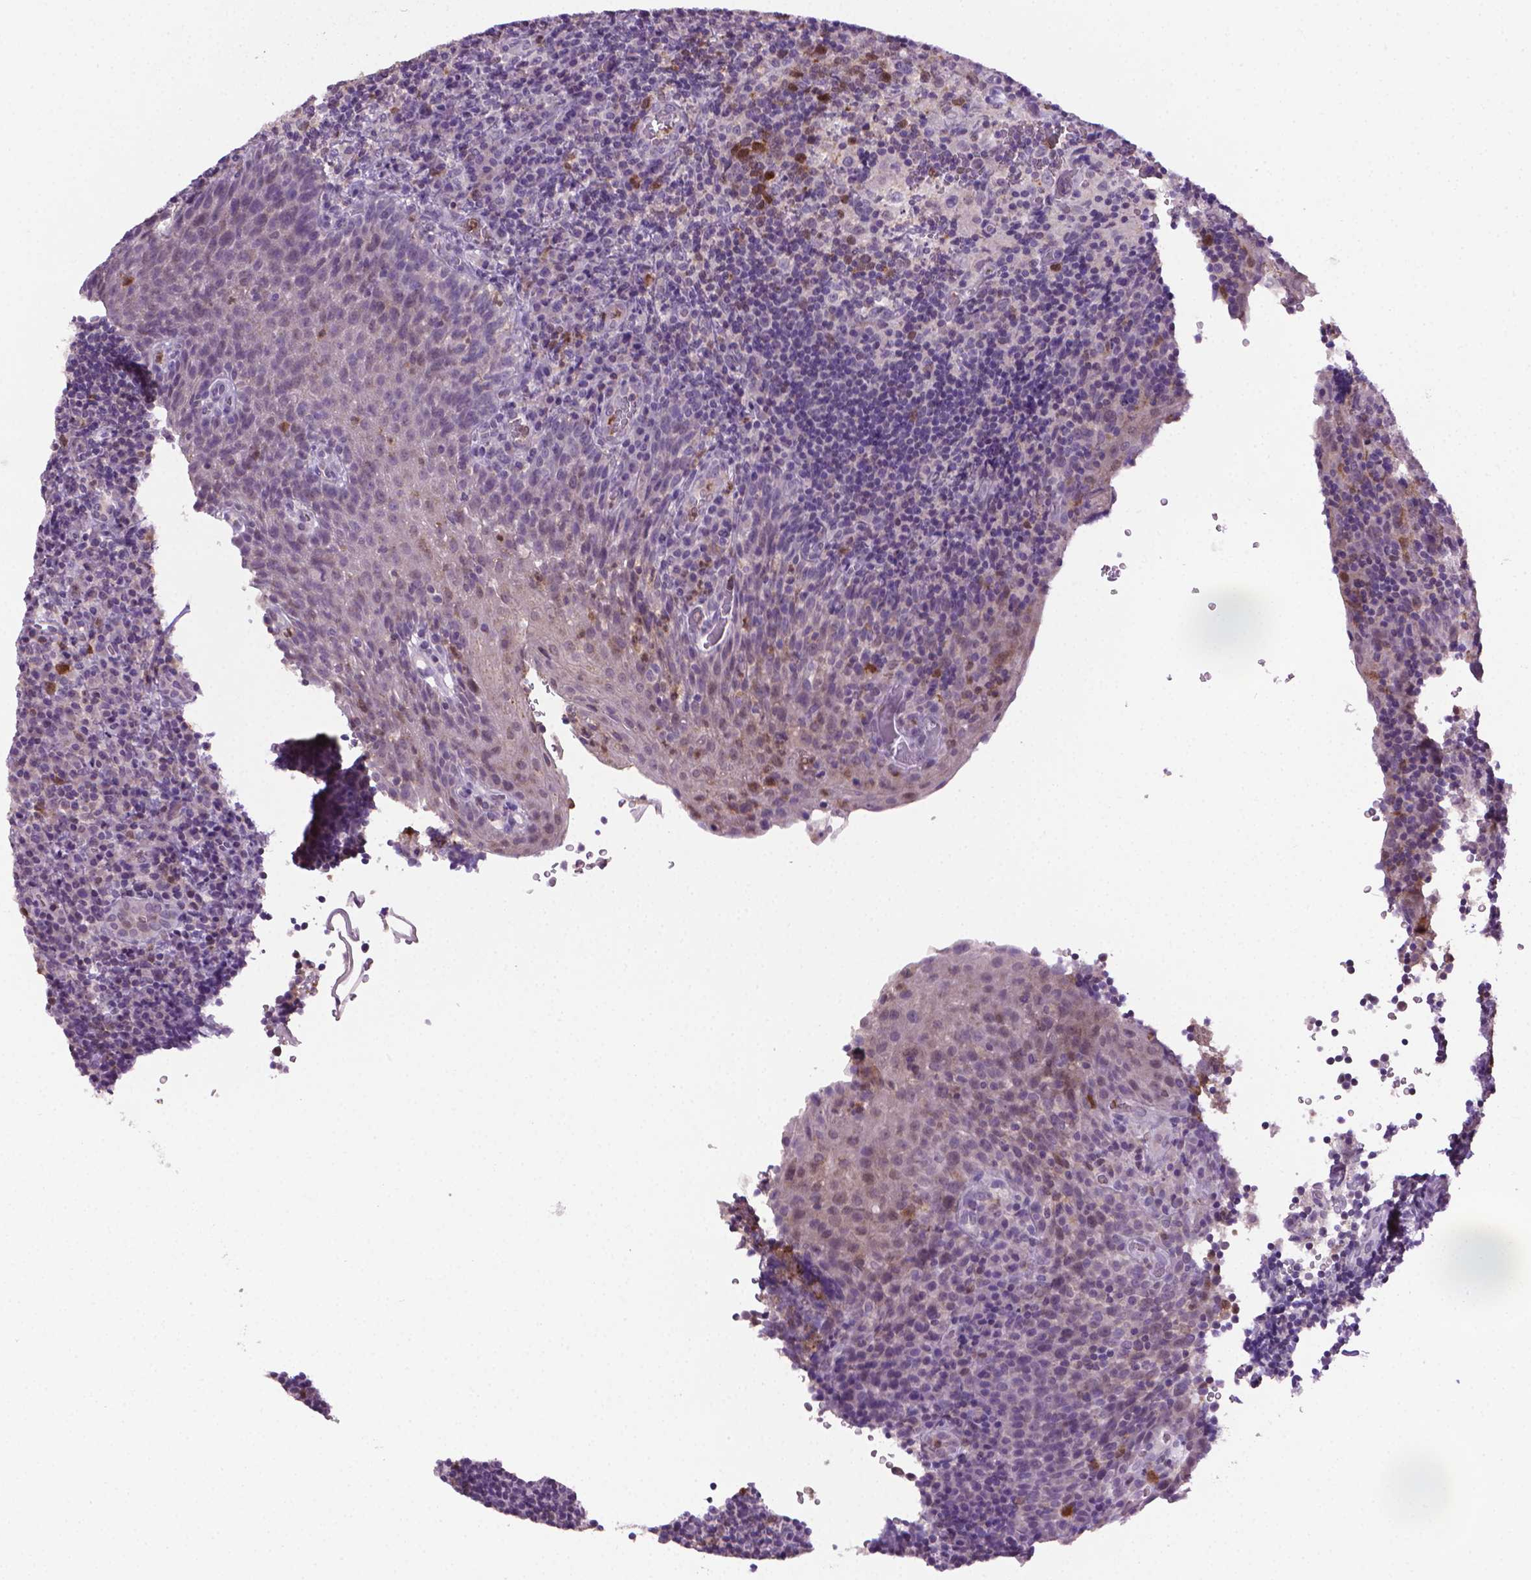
{"staining": {"intensity": "negative", "quantity": "none", "location": "none"}, "tissue": "tonsil", "cell_type": "Germinal center cells", "image_type": "normal", "snomed": [{"axis": "morphology", "description": "Normal tissue, NOS"}, {"axis": "topography", "description": "Tonsil"}], "caption": "Tonsil stained for a protein using IHC displays no positivity germinal center cells.", "gene": "CDKN2D", "patient": {"sex": "male", "age": 17}}